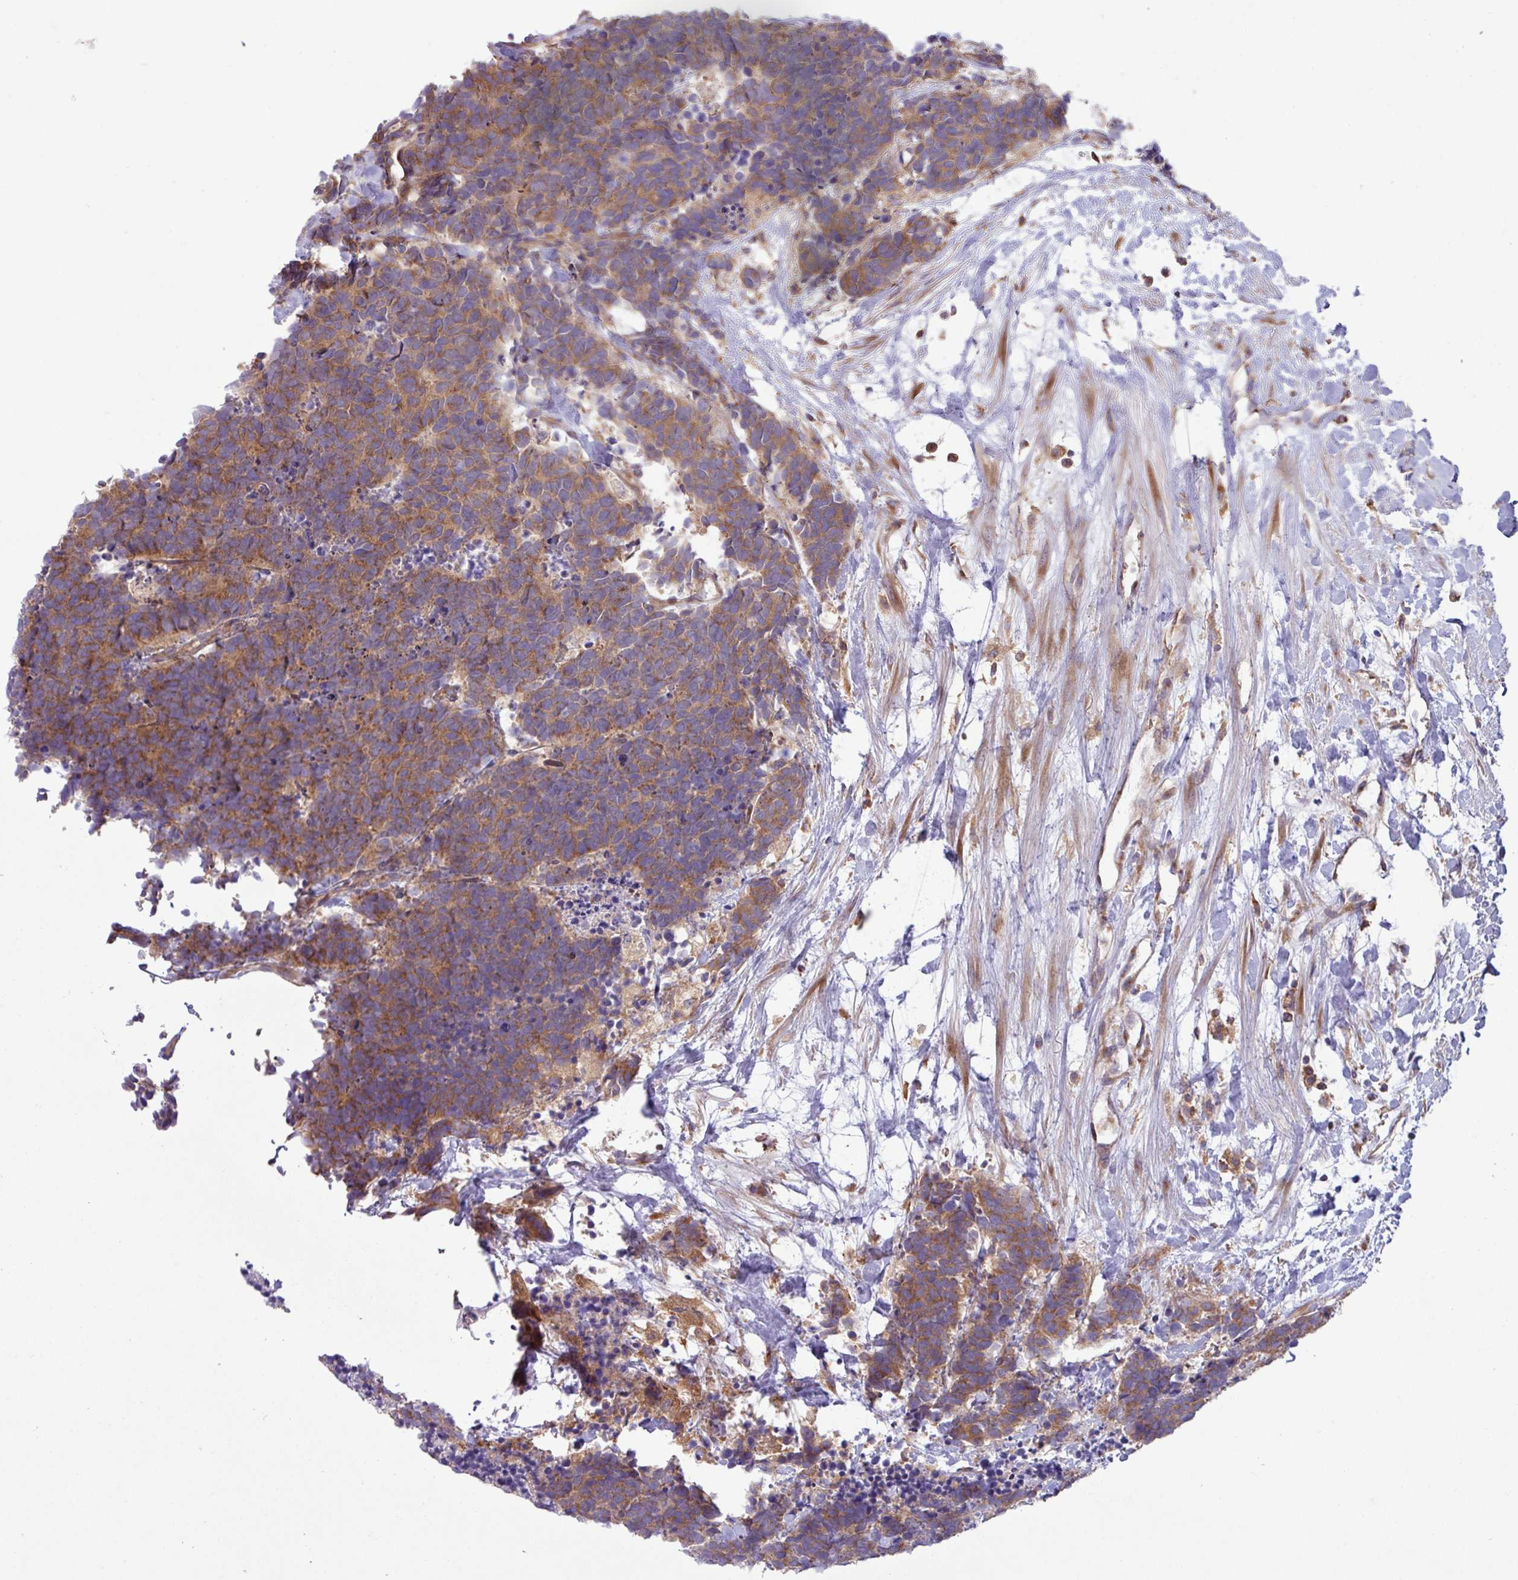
{"staining": {"intensity": "moderate", "quantity": ">75%", "location": "cytoplasmic/membranous"}, "tissue": "carcinoid", "cell_type": "Tumor cells", "image_type": "cancer", "snomed": [{"axis": "morphology", "description": "Carcinoma, NOS"}, {"axis": "morphology", "description": "Carcinoid, malignant, NOS"}, {"axis": "topography", "description": "Prostate"}], "caption": "Immunohistochemistry photomicrograph of human malignant carcinoid stained for a protein (brown), which displays medium levels of moderate cytoplasmic/membranous positivity in approximately >75% of tumor cells.", "gene": "RAB19", "patient": {"sex": "male", "age": 57}}